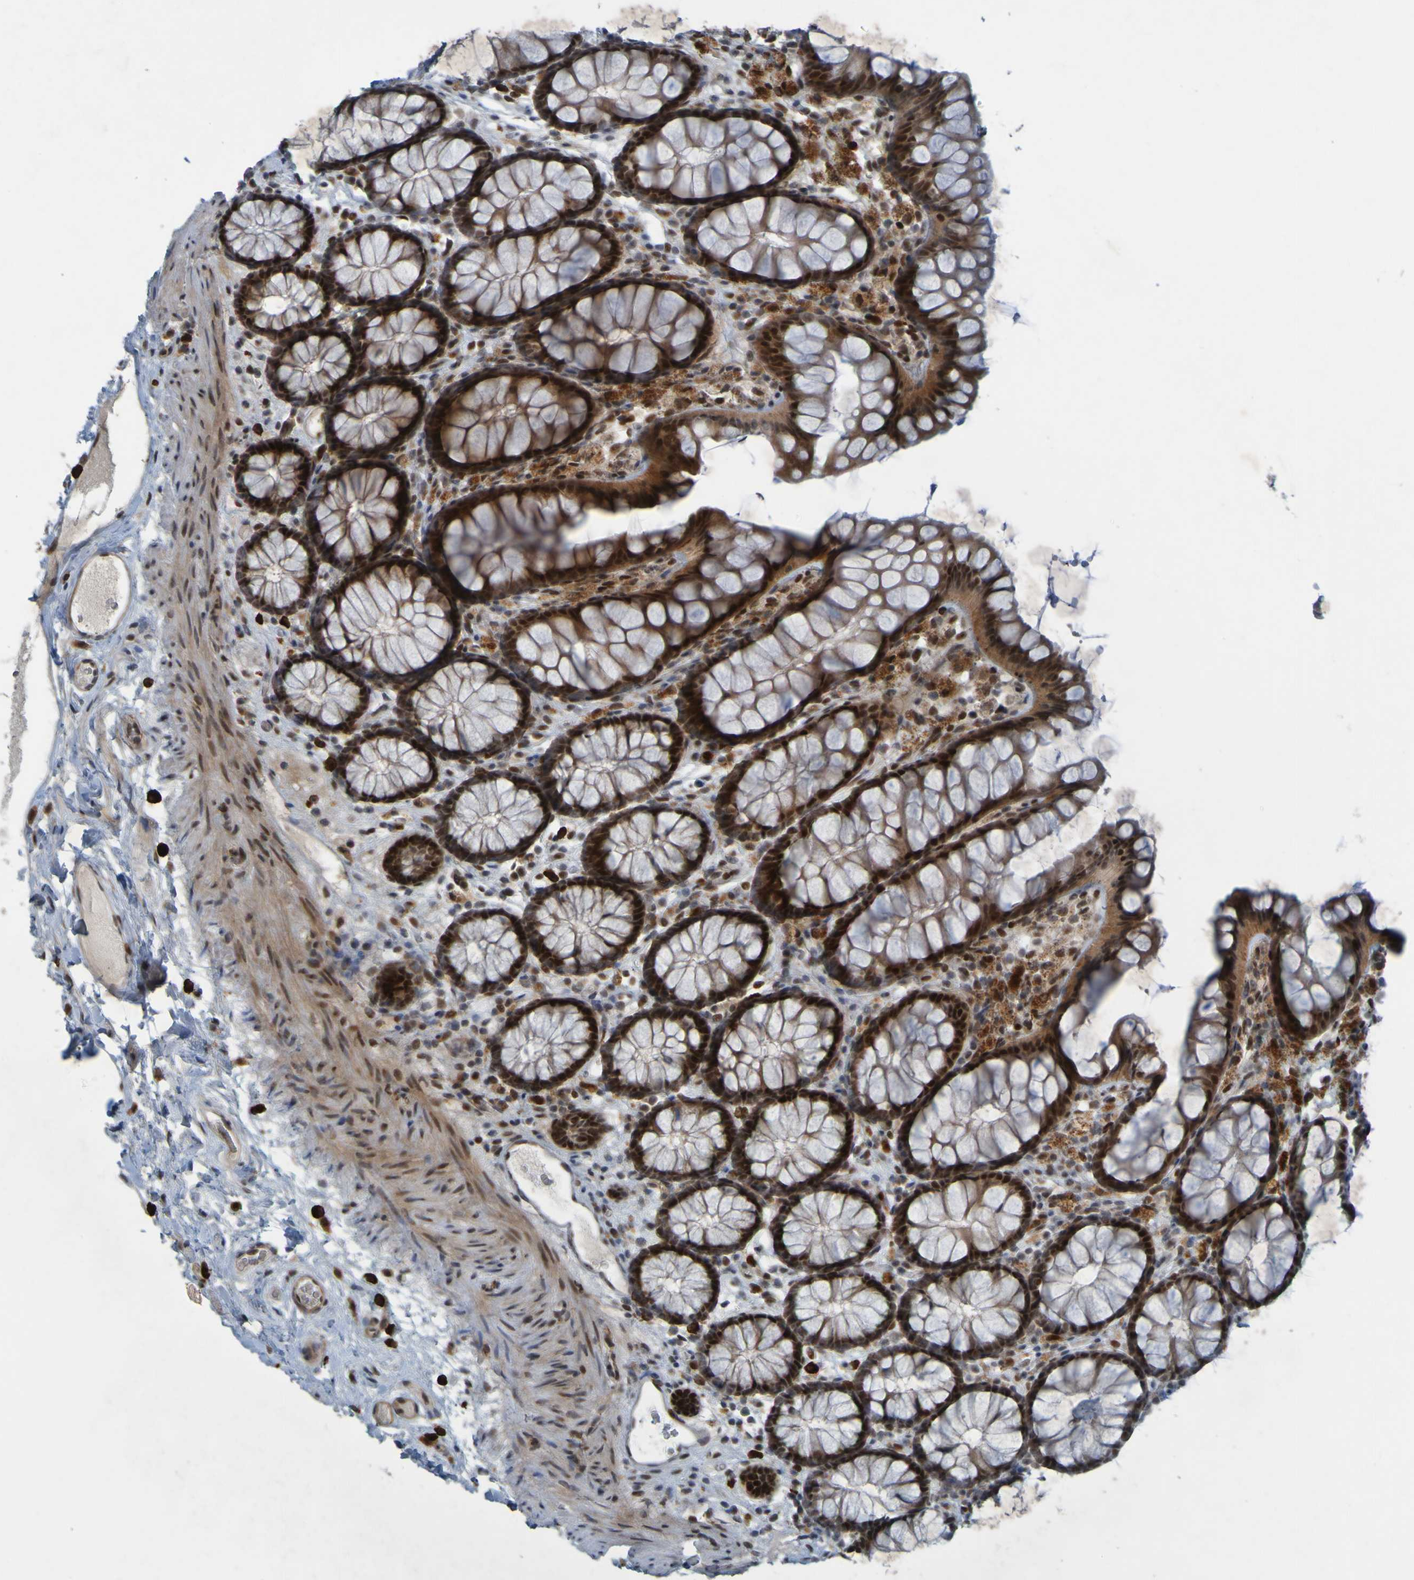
{"staining": {"intensity": "moderate", "quantity": ">75%", "location": "cytoplasmic/membranous,nuclear"}, "tissue": "colon", "cell_type": "Endothelial cells", "image_type": "normal", "snomed": [{"axis": "morphology", "description": "Normal tissue, NOS"}, {"axis": "topography", "description": "Colon"}], "caption": "IHC (DAB) staining of benign human colon shows moderate cytoplasmic/membranous,nuclear protein staining in about >75% of endothelial cells.", "gene": "MCPH1", "patient": {"sex": "female", "age": 55}}